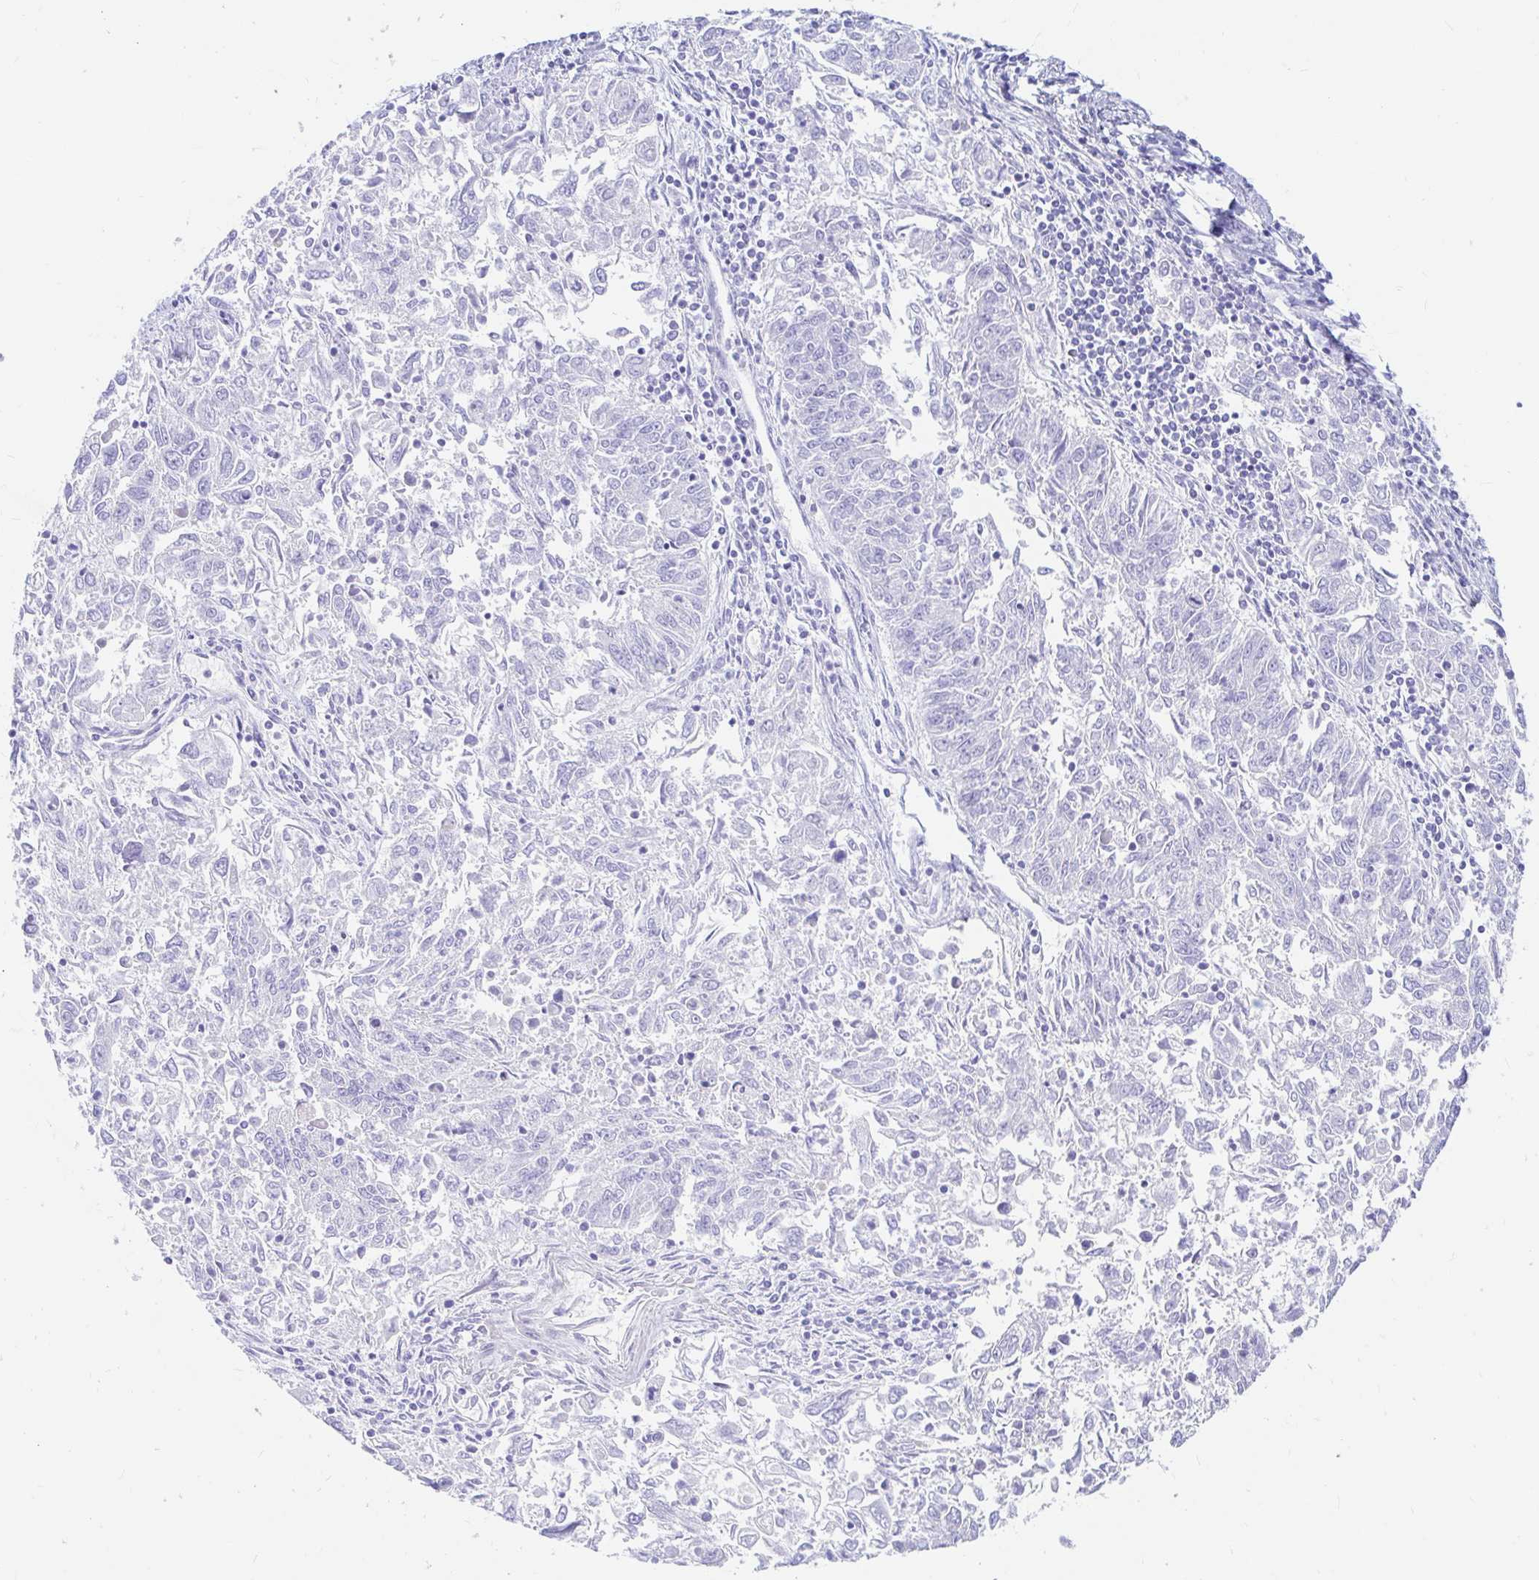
{"staining": {"intensity": "negative", "quantity": "none", "location": "none"}, "tissue": "endometrial cancer", "cell_type": "Tumor cells", "image_type": "cancer", "snomed": [{"axis": "morphology", "description": "Adenocarcinoma, NOS"}, {"axis": "topography", "description": "Endometrium"}], "caption": "Histopathology image shows no significant protein positivity in tumor cells of endometrial cancer (adenocarcinoma).", "gene": "PPP1R1B", "patient": {"sex": "female", "age": 42}}